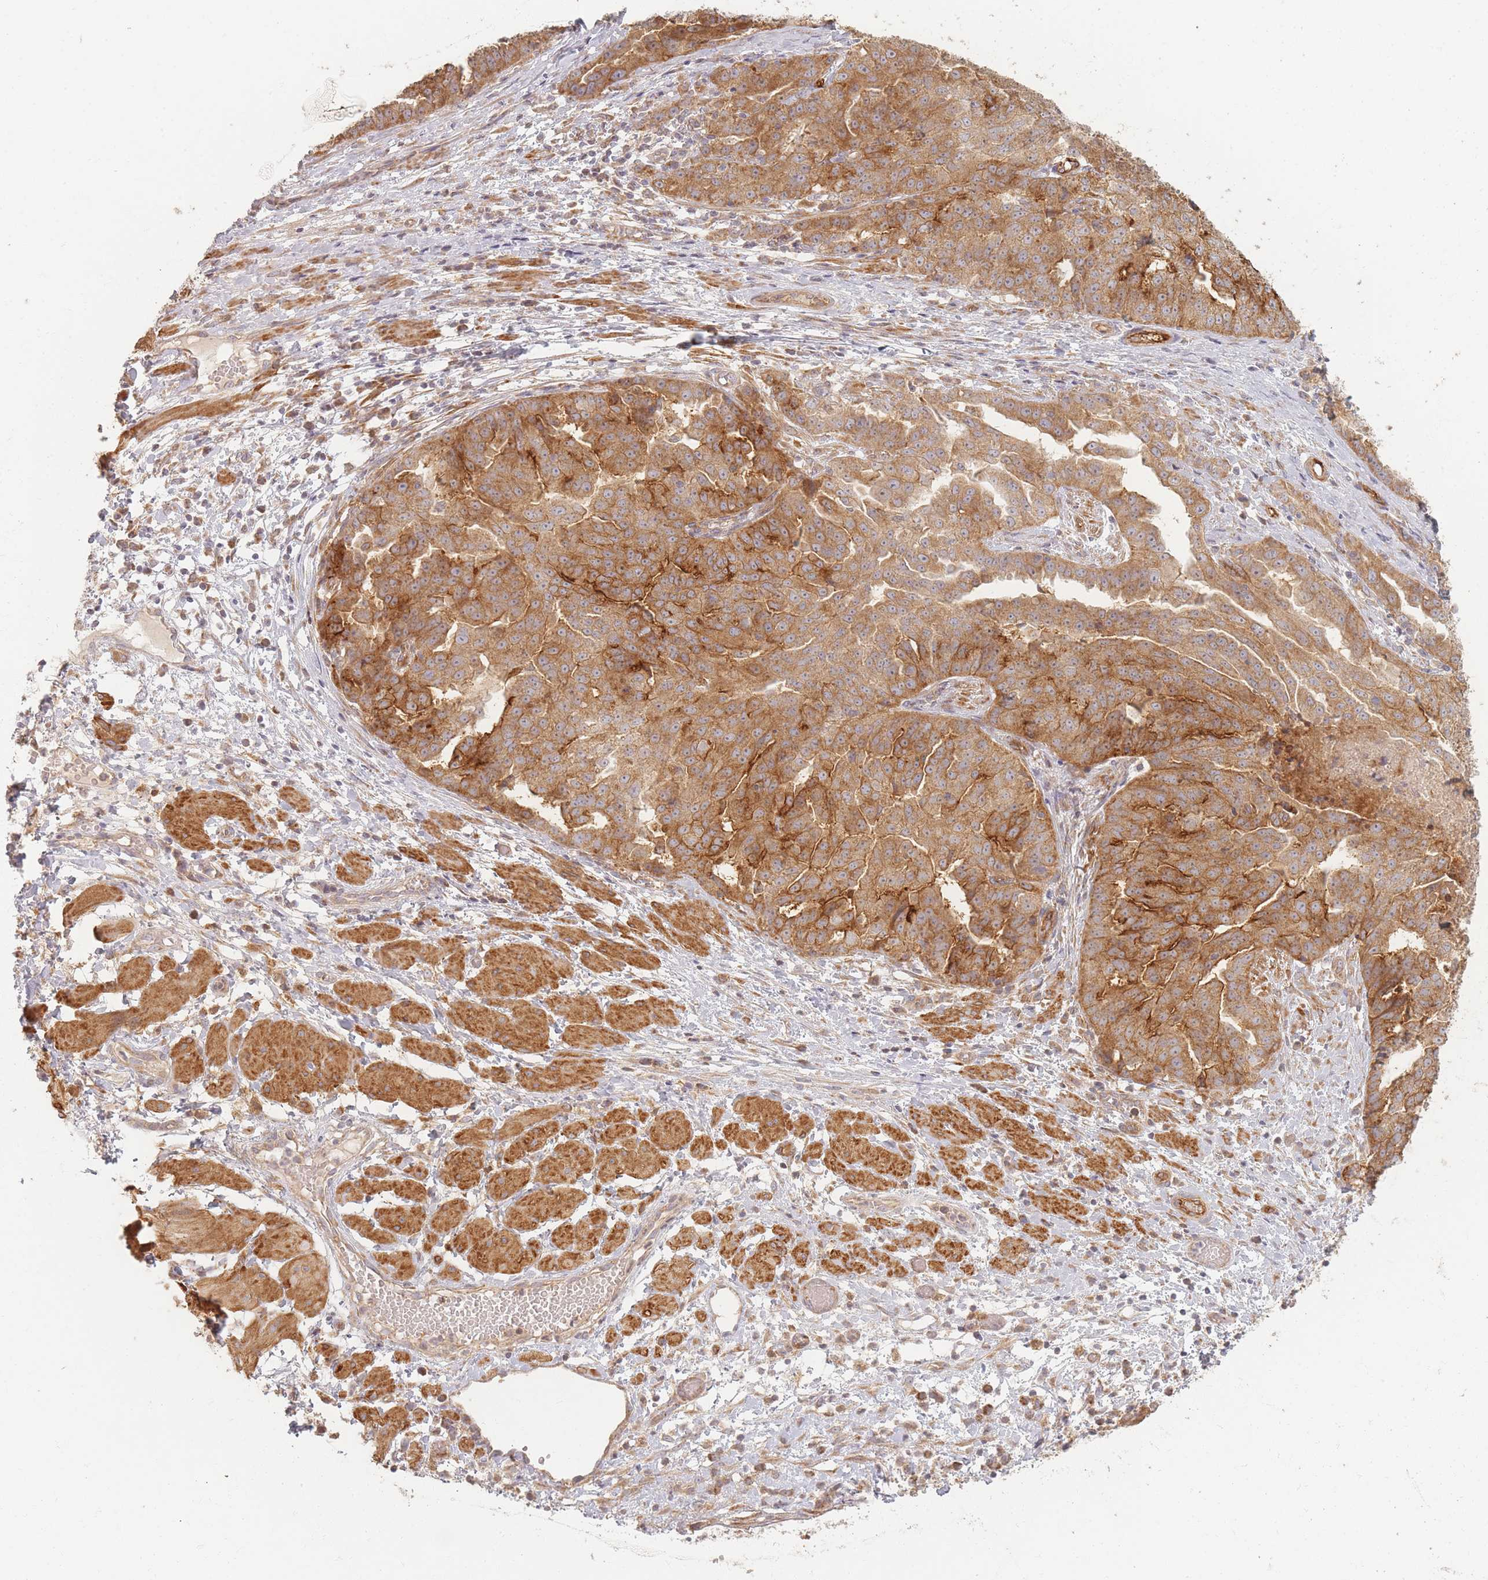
{"staining": {"intensity": "moderate", "quantity": ">75%", "location": "cytoplasmic/membranous"}, "tissue": "ovarian cancer", "cell_type": "Tumor cells", "image_type": "cancer", "snomed": [{"axis": "morphology", "description": "Cystadenocarcinoma, serous, NOS"}, {"axis": "topography", "description": "Ovary"}], "caption": "Ovarian cancer (serous cystadenocarcinoma) tissue demonstrates moderate cytoplasmic/membranous expression in about >75% of tumor cells", "gene": "MRPS6", "patient": {"sex": "female", "age": 58}}